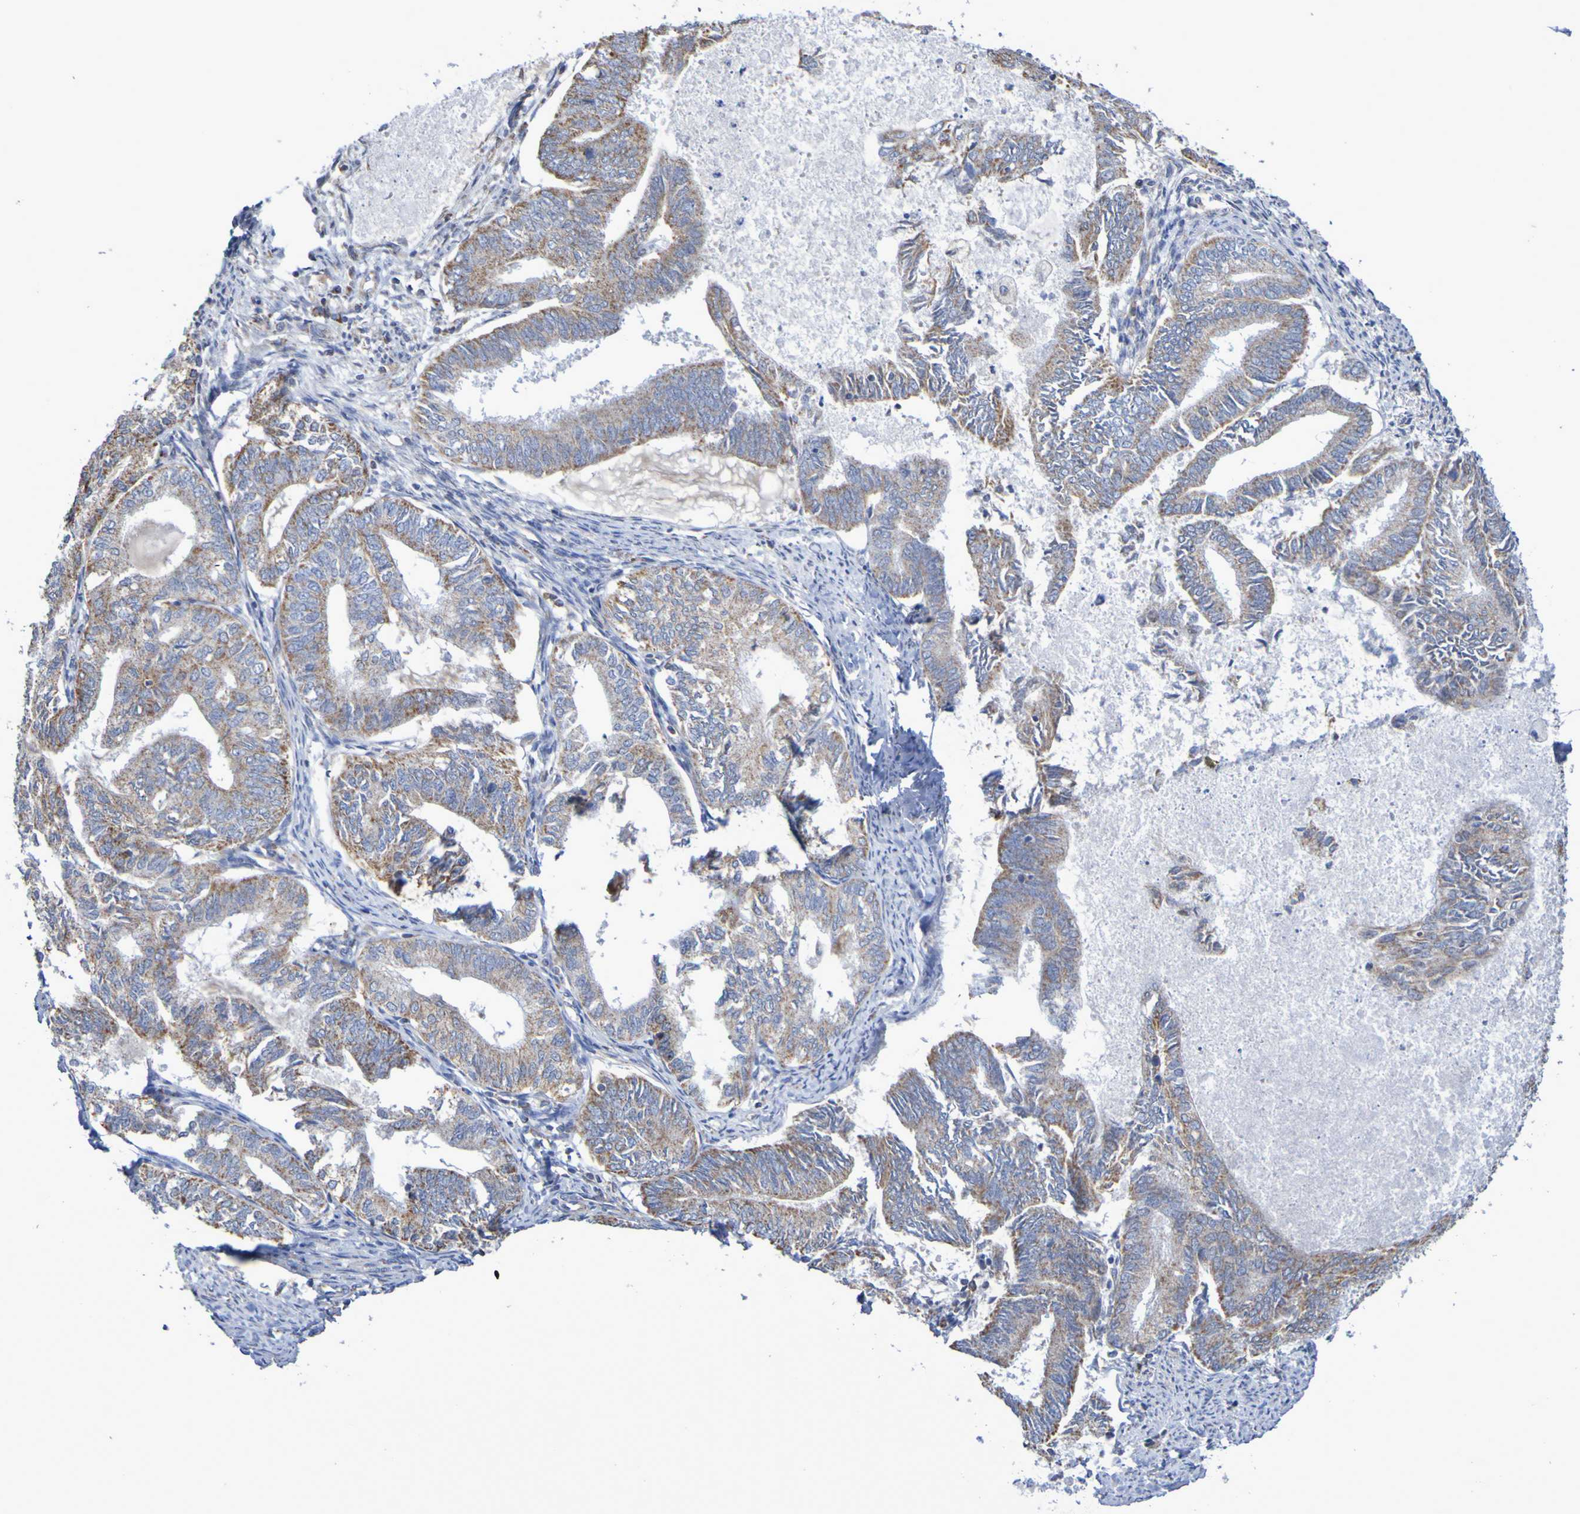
{"staining": {"intensity": "moderate", "quantity": ">75%", "location": "cytoplasmic/membranous"}, "tissue": "endometrial cancer", "cell_type": "Tumor cells", "image_type": "cancer", "snomed": [{"axis": "morphology", "description": "Adenocarcinoma, NOS"}, {"axis": "topography", "description": "Endometrium"}], "caption": "This micrograph displays immunohistochemistry staining of endometrial cancer (adenocarcinoma), with medium moderate cytoplasmic/membranous positivity in approximately >75% of tumor cells.", "gene": "CNTN2", "patient": {"sex": "female", "age": 86}}